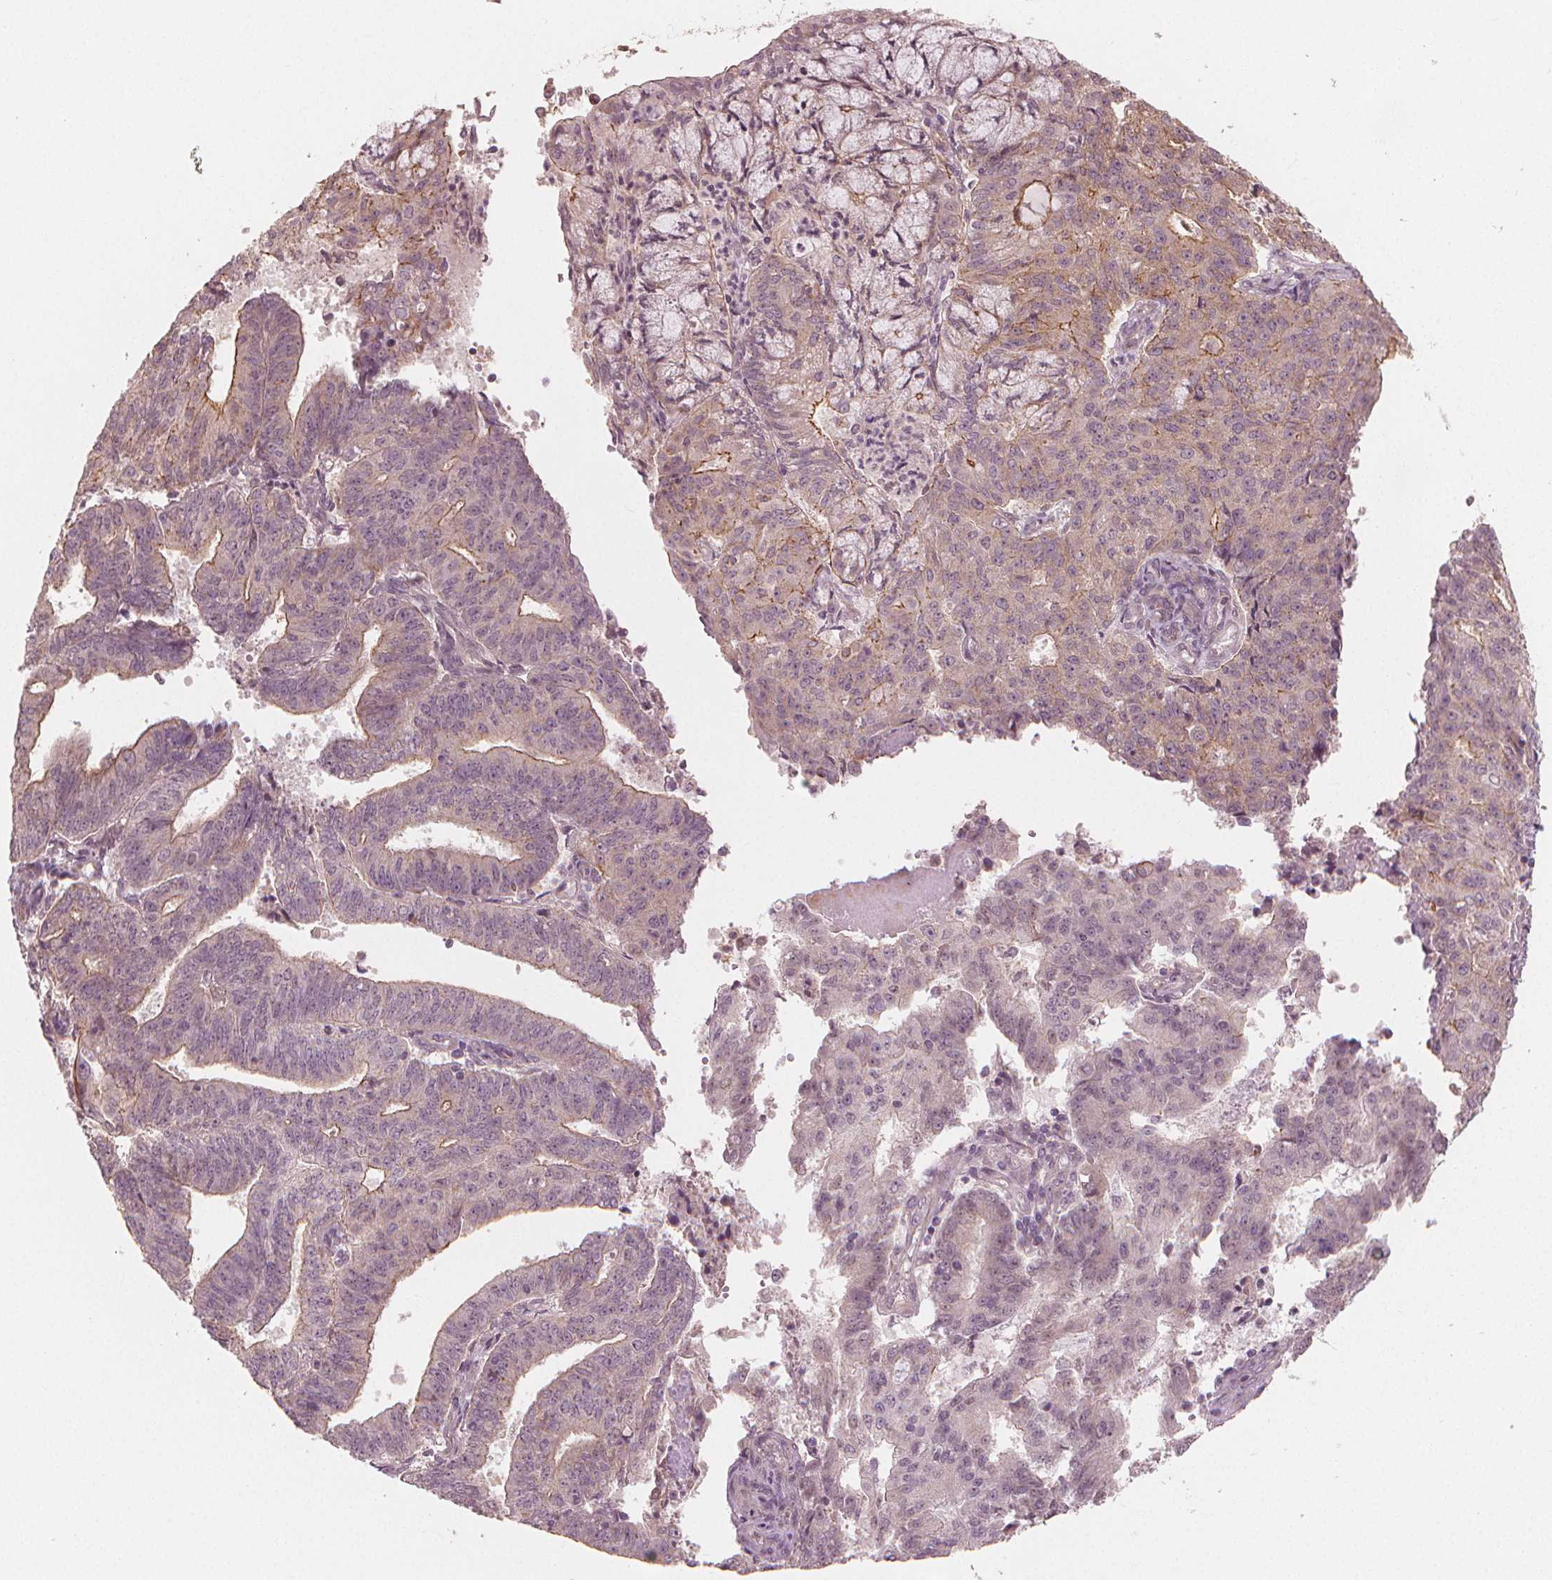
{"staining": {"intensity": "moderate", "quantity": "<25%", "location": "cytoplasmic/membranous"}, "tissue": "endometrial cancer", "cell_type": "Tumor cells", "image_type": "cancer", "snomed": [{"axis": "morphology", "description": "Adenocarcinoma, NOS"}, {"axis": "topography", "description": "Endometrium"}], "caption": "A brown stain labels moderate cytoplasmic/membranous staining of a protein in human adenocarcinoma (endometrial) tumor cells. Nuclei are stained in blue.", "gene": "CLBA1", "patient": {"sex": "female", "age": 82}}